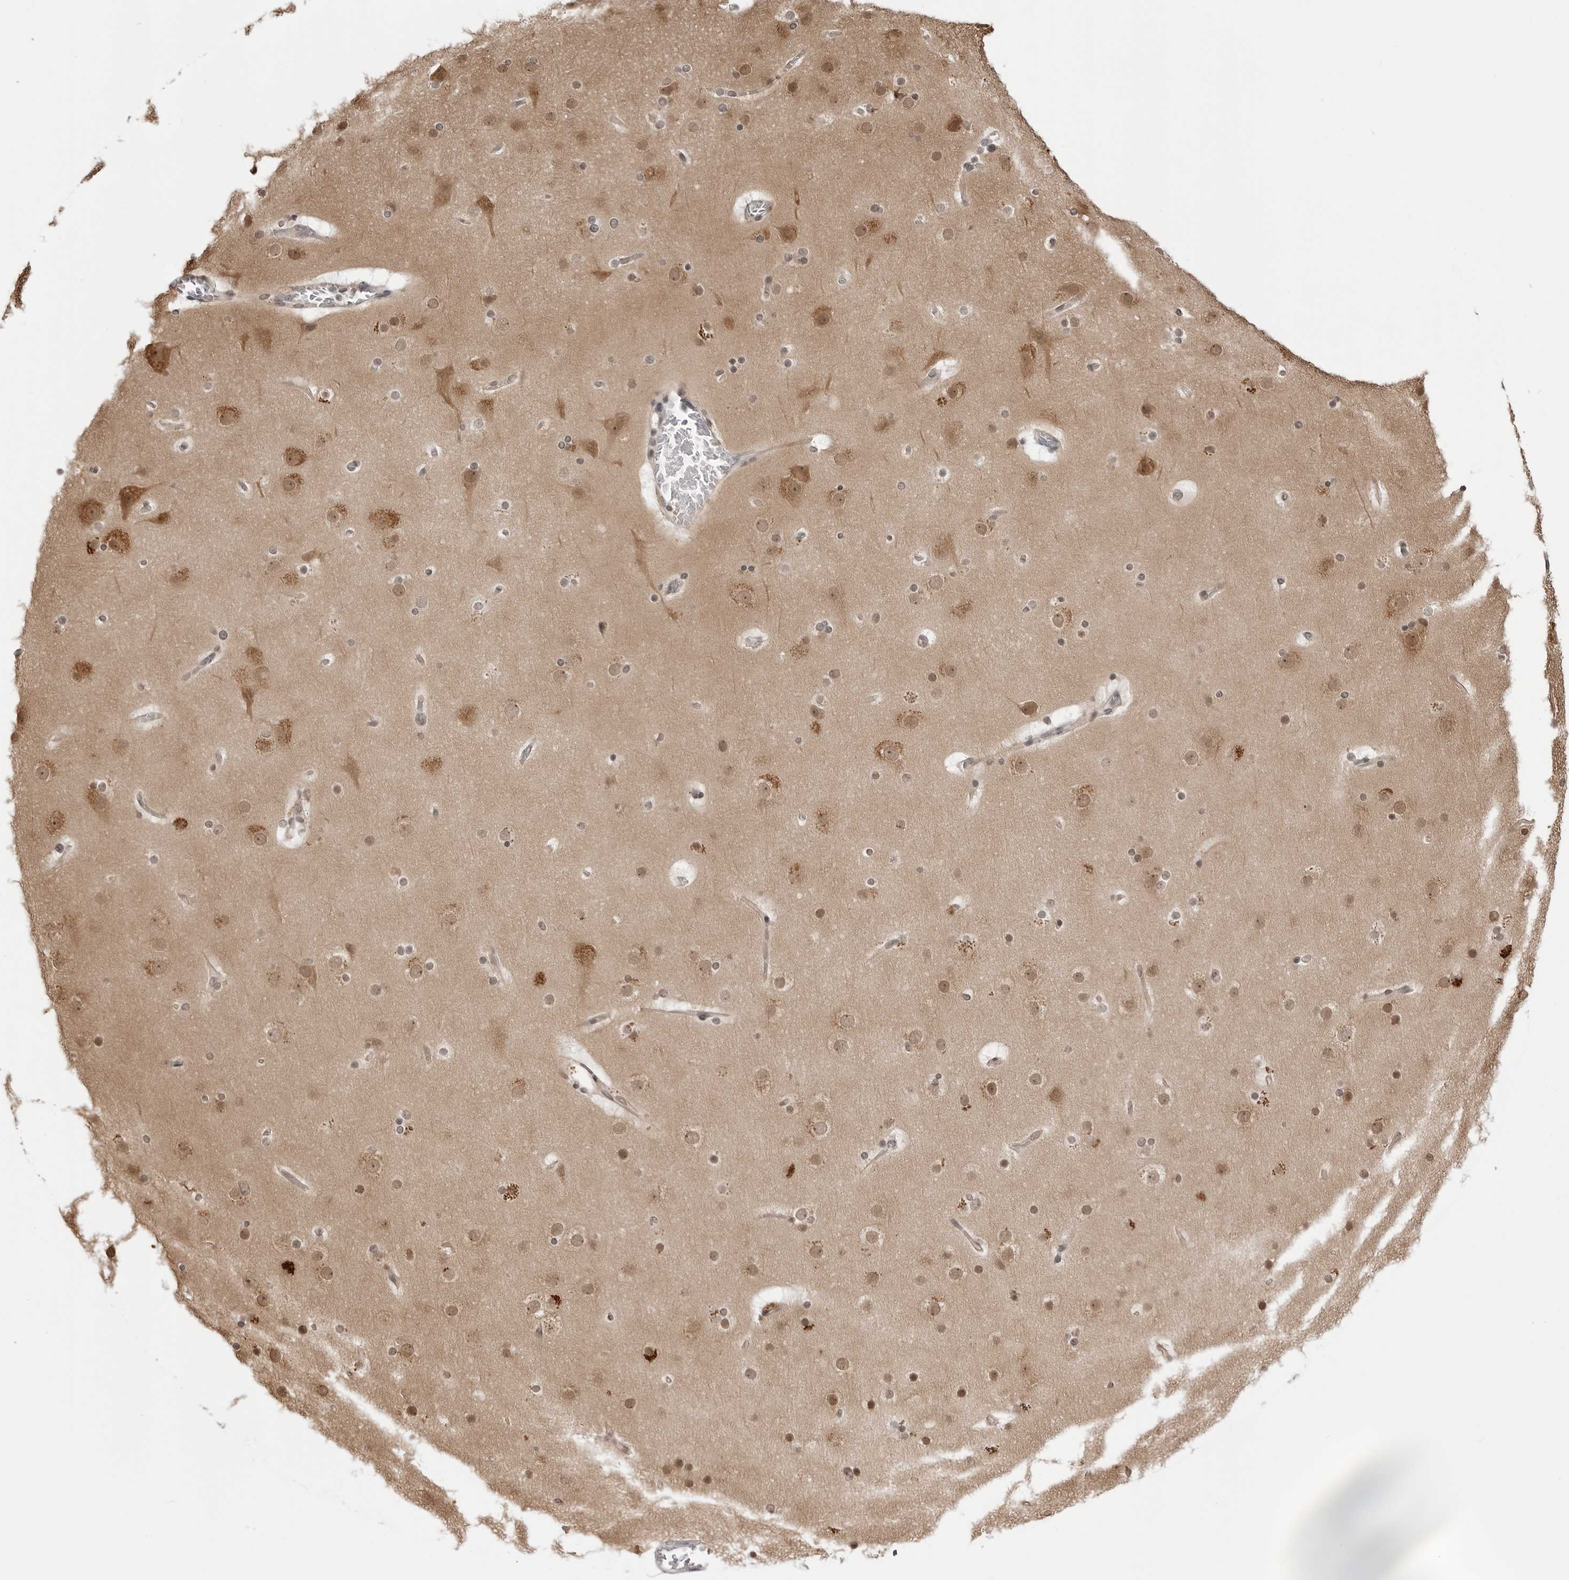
{"staining": {"intensity": "weak", "quantity": ">75%", "location": "cytoplasmic/membranous,nuclear"}, "tissue": "cerebral cortex", "cell_type": "Endothelial cells", "image_type": "normal", "snomed": [{"axis": "morphology", "description": "Normal tissue, NOS"}, {"axis": "topography", "description": "Cerebral cortex"}], "caption": "High-power microscopy captured an immunohistochemistry (IHC) histopathology image of unremarkable cerebral cortex, revealing weak cytoplasmic/membranous,nuclear positivity in approximately >75% of endothelial cells.", "gene": "YWHAG", "patient": {"sex": "male", "age": 57}}